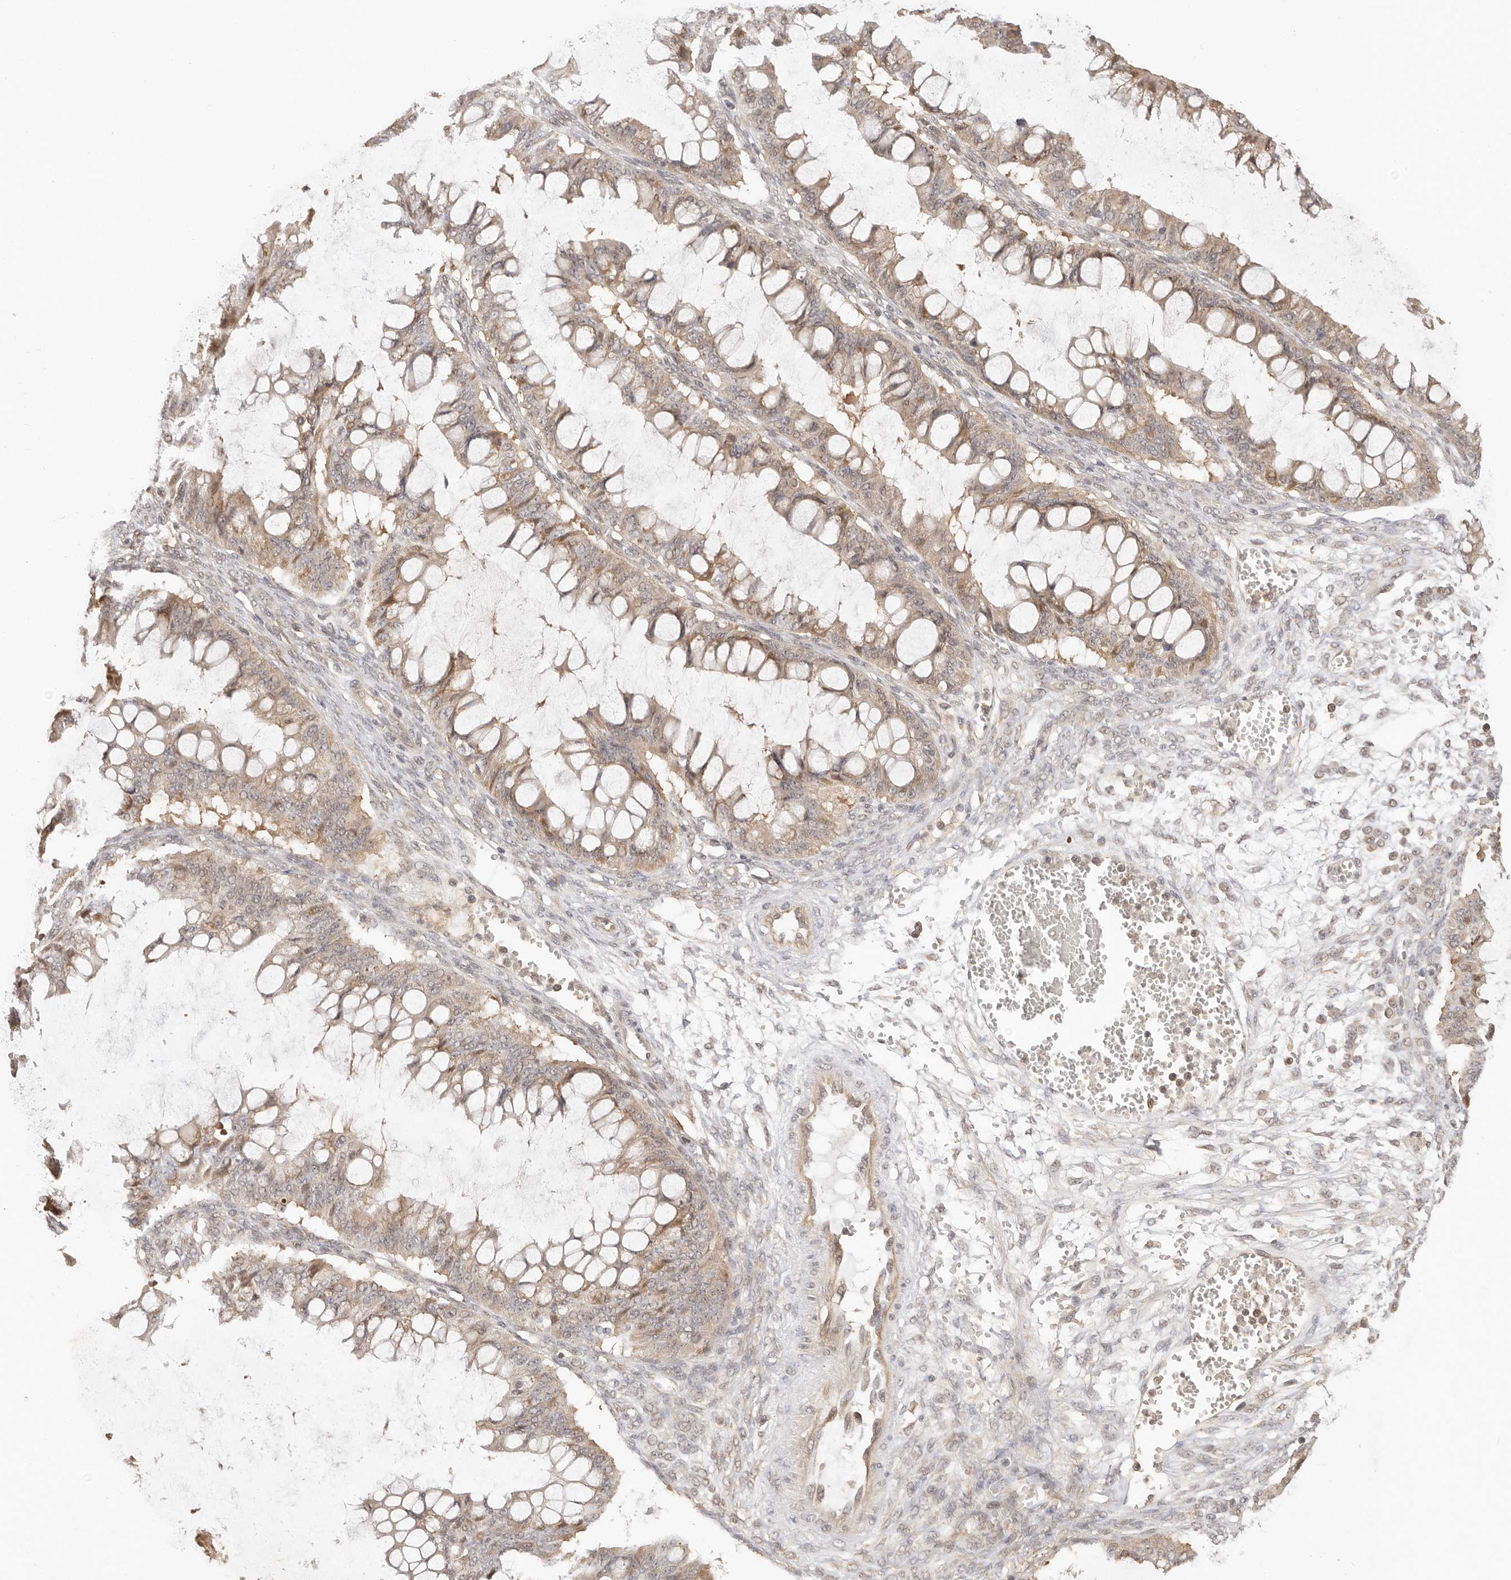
{"staining": {"intensity": "weak", "quantity": ">75%", "location": "cytoplasmic/membranous"}, "tissue": "ovarian cancer", "cell_type": "Tumor cells", "image_type": "cancer", "snomed": [{"axis": "morphology", "description": "Cystadenocarcinoma, mucinous, NOS"}, {"axis": "topography", "description": "Ovary"}], "caption": "An image showing weak cytoplasmic/membranous positivity in about >75% of tumor cells in mucinous cystadenocarcinoma (ovarian), as visualized by brown immunohistochemical staining.", "gene": "PSMA5", "patient": {"sex": "female", "age": 73}}